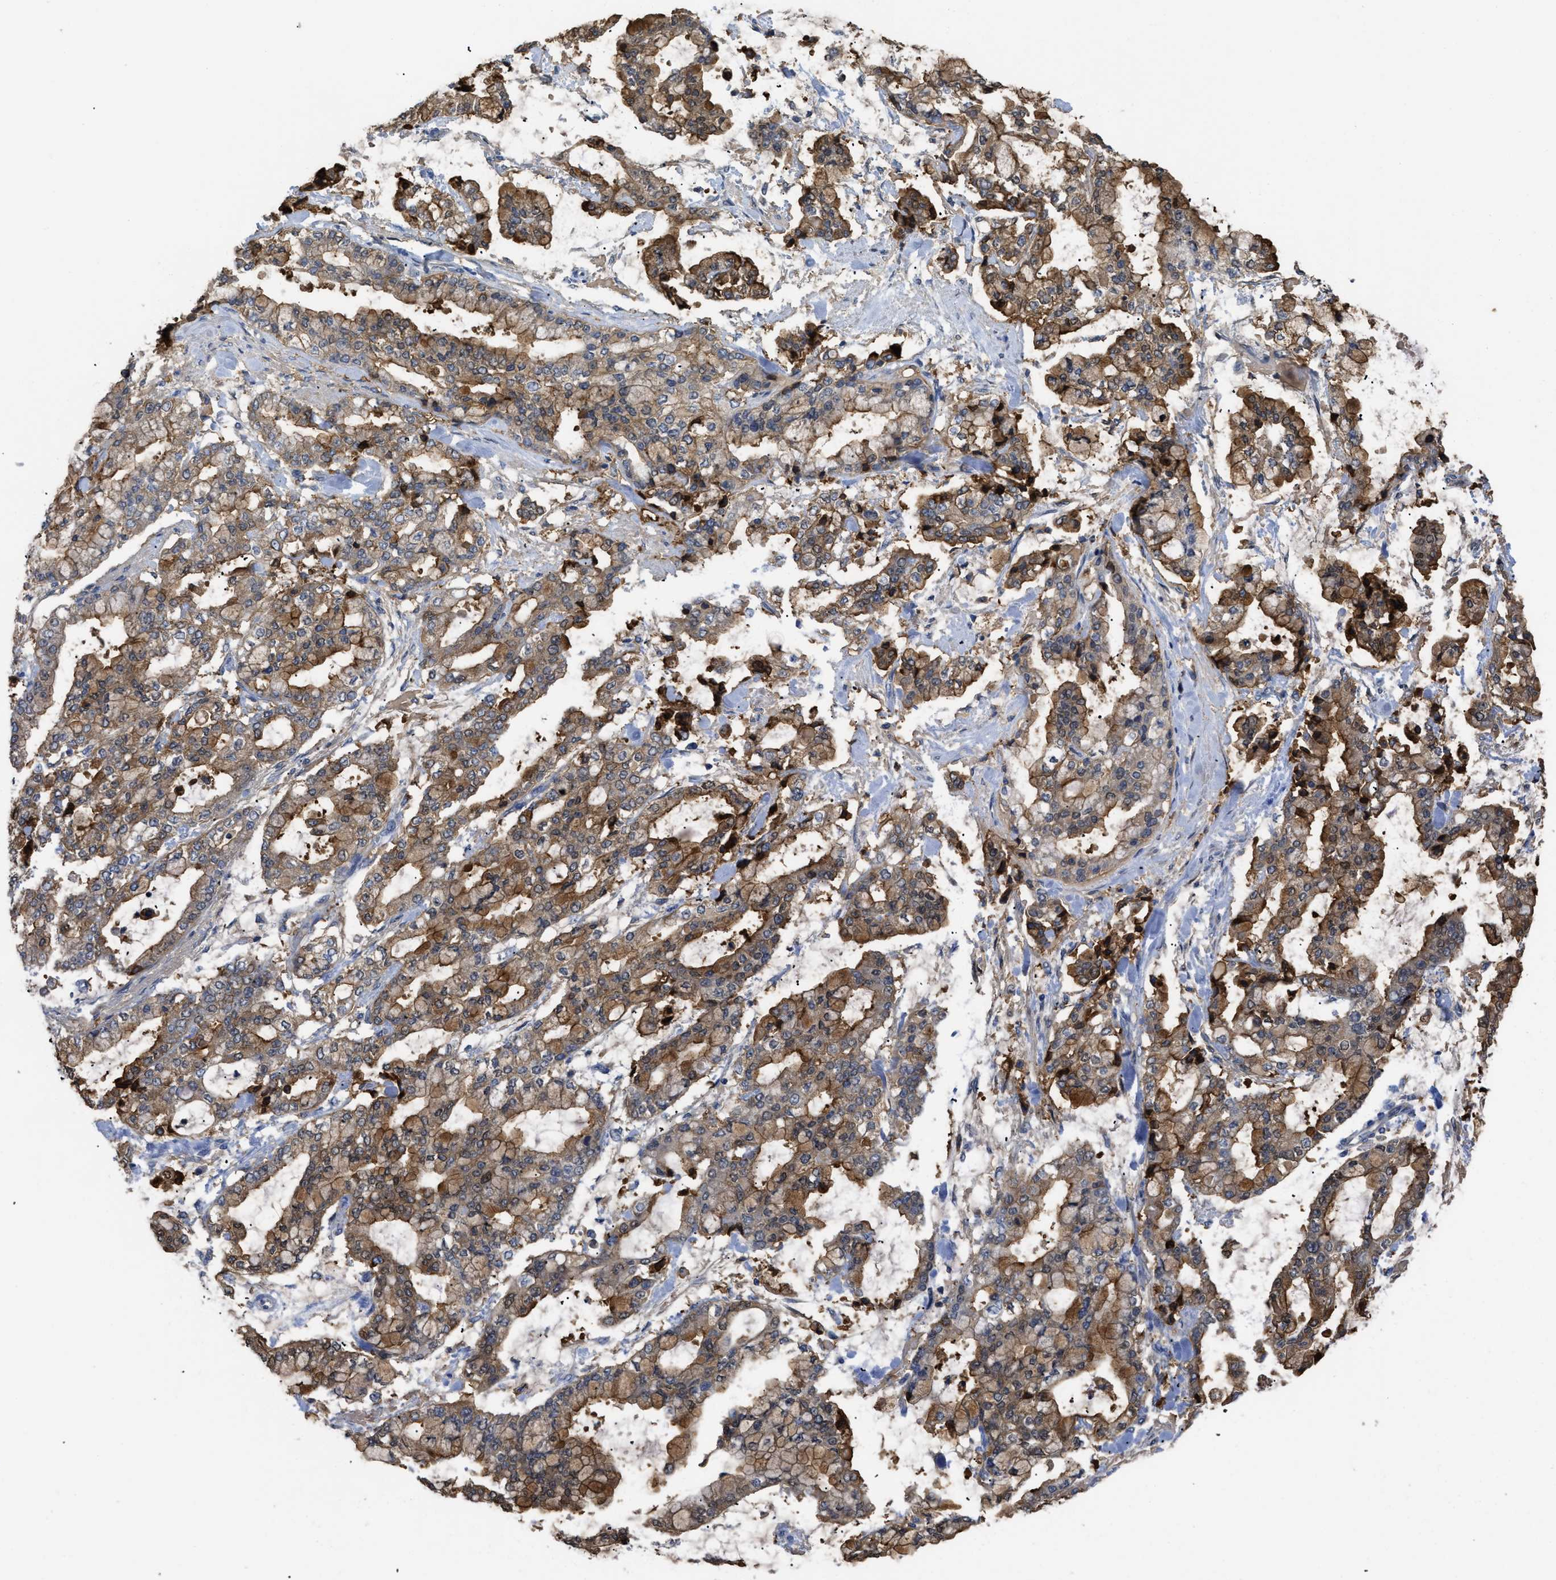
{"staining": {"intensity": "moderate", "quantity": ">75%", "location": "cytoplasmic/membranous"}, "tissue": "stomach cancer", "cell_type": "Tumor cells", "image_type": "cancer", "snomed": [{"axis": "morphology", "description": "Normal tissue, NOS"}, {"axis": "morphology", "description": "Adenocarcinoma, NOS"}, {"axis": "topography", "description": "Stomach, upper"}, {"axis": "topography", "description": "Stomach"}], "caption": "Stomach cancer (adenocarcinoma) stained with DAB immunohistochemistry shows medium levels of moderate cytoplasmic/membranous staining in about >75% of tumor cells.", "gene": "ANXA4", "patient": {"sex": "male", "age": 76}}